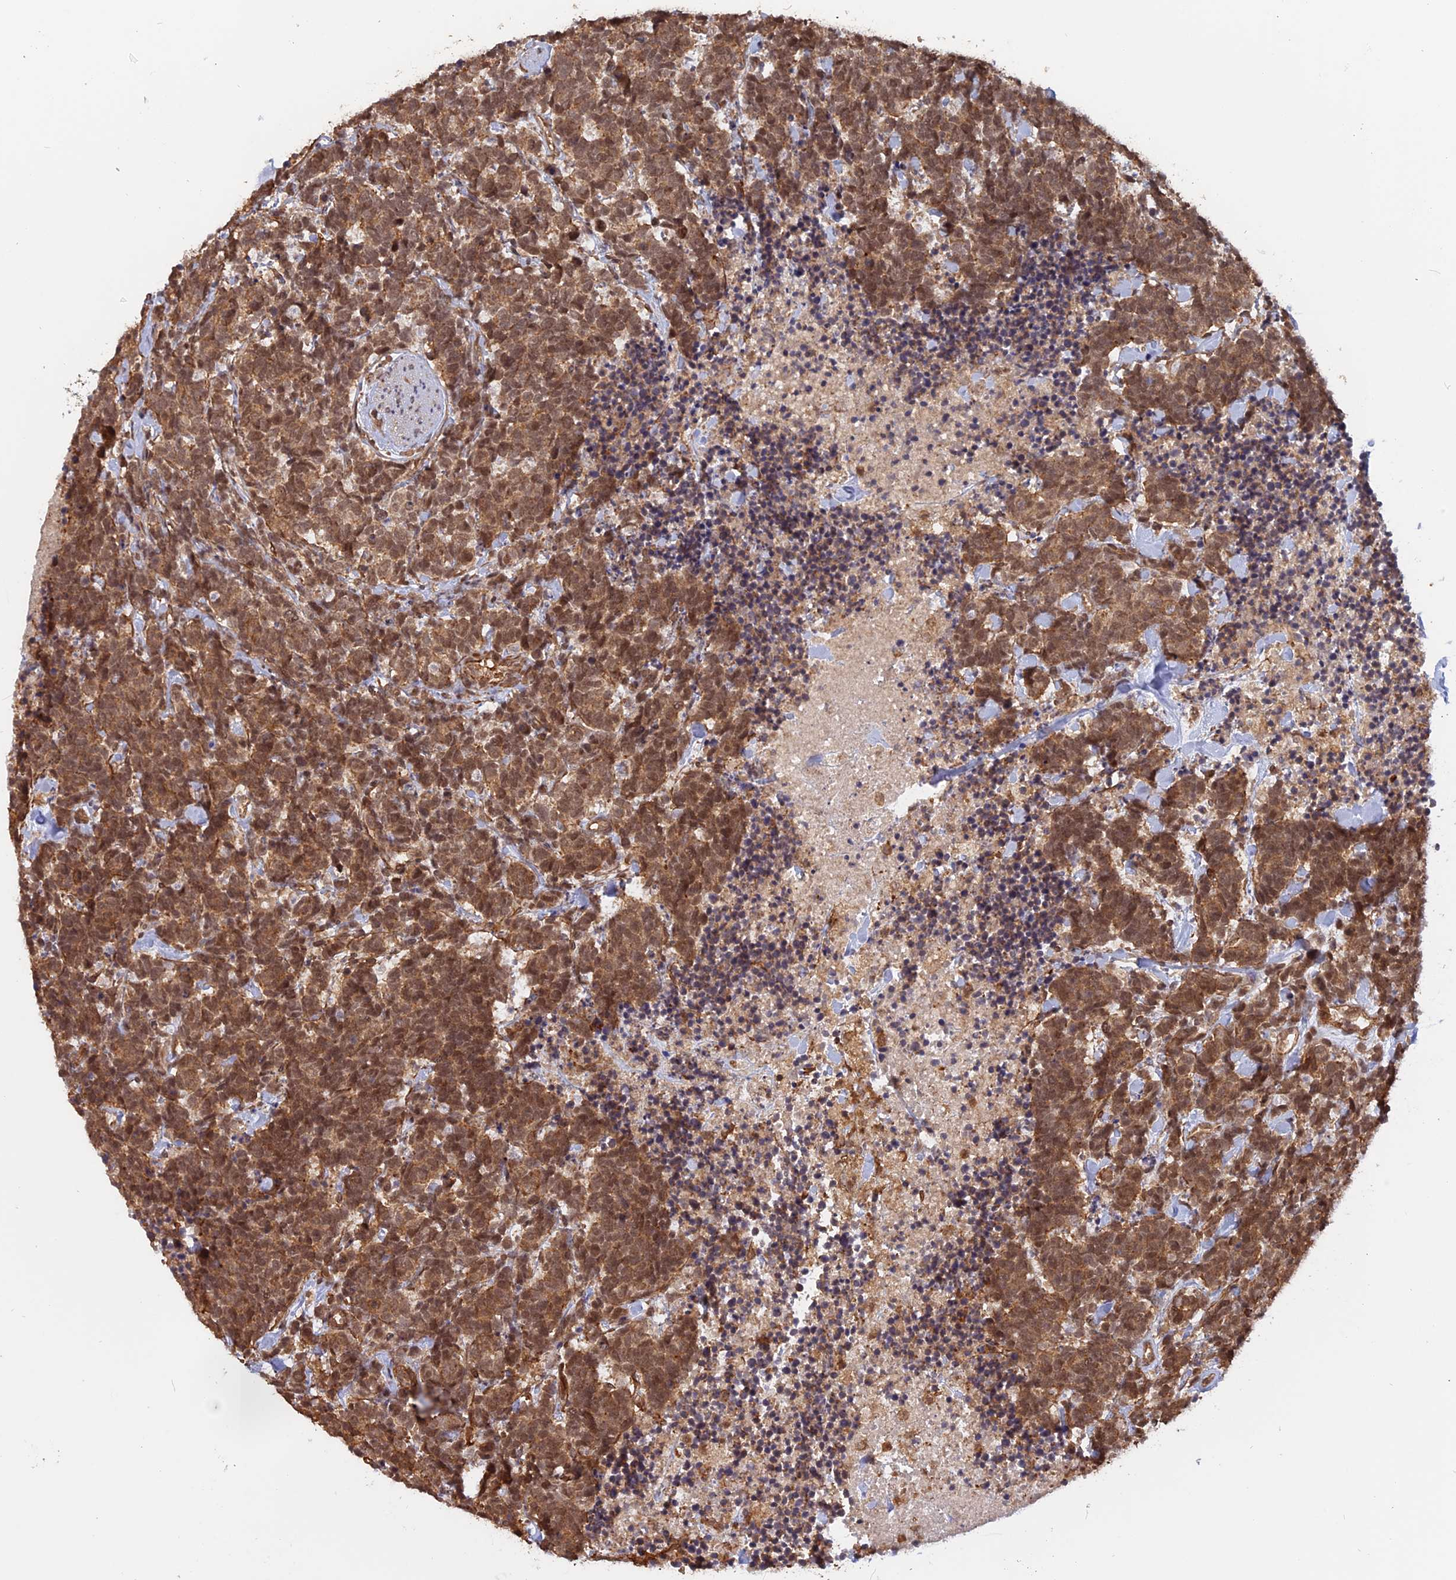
{"staining": {"intensity": "moderate", "quantity": ">75%", "location": "cytoplasmic/membranous,nuclear"}, "tissue": "carcinoid", "cell_type": "Tumor cells", "image_type": "cancer", "snomed": [{"axis": "morphology", "description": "Carcinoma, NOS"}, {"axis": "morphology", "description": "Carcinoid, malignant, NOS"}, {"axis": "topography", "description": "Prostate"}], "caption": "Moderate cytoplasmic/membranous and nuclear expression for a protein is seen in approximately >75% of tumor cells of carcinoid using IHC.", "gene": "CCDC174", "patient": {"sex": "male", "age": 57}}